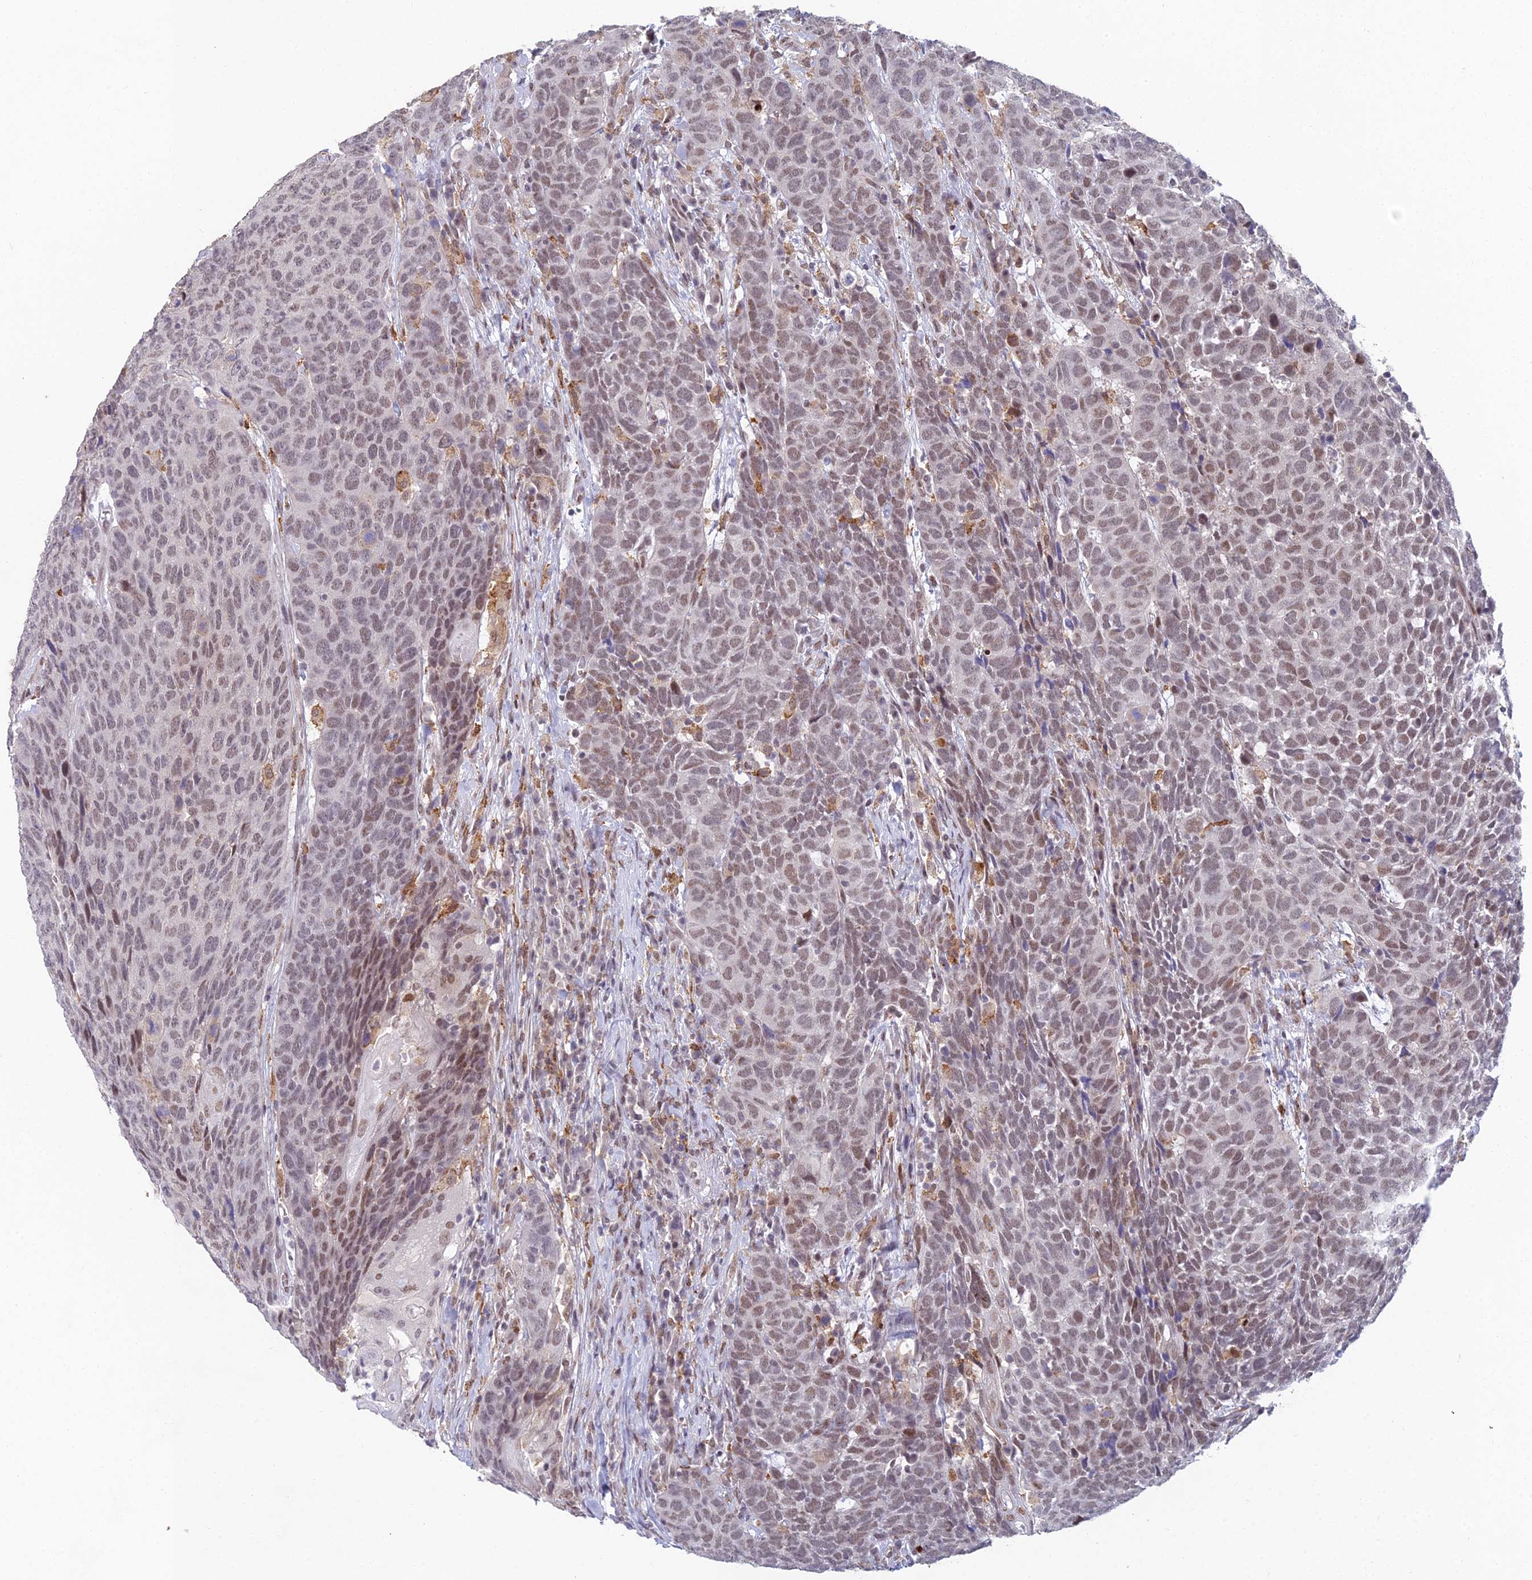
{"staining": {"intensity": "weak", "quantity": ">75%", "location": "nuclear"}, "tissue": "head and neck cancer", "cell_type": "Tumor cells", "image_type": "cancer", "snomed": [{"axis": "morphology", "description": "Squamous cell carcinoma, NOS"}, {"axis": "topography", "description": "Head-Neck"}], "caption": "IHC histopathology image of neoplastic tissue: human head and neck cancer (squamous cell carcinoma) stained using immunohistochemistry exhibits low levels of weak protein expression localized specifically in the nuclear of tumor cells, appearing as a nuclear brown color.", "gene": "ABHD17A", "patient": {"sex": "male", "age": 66}}